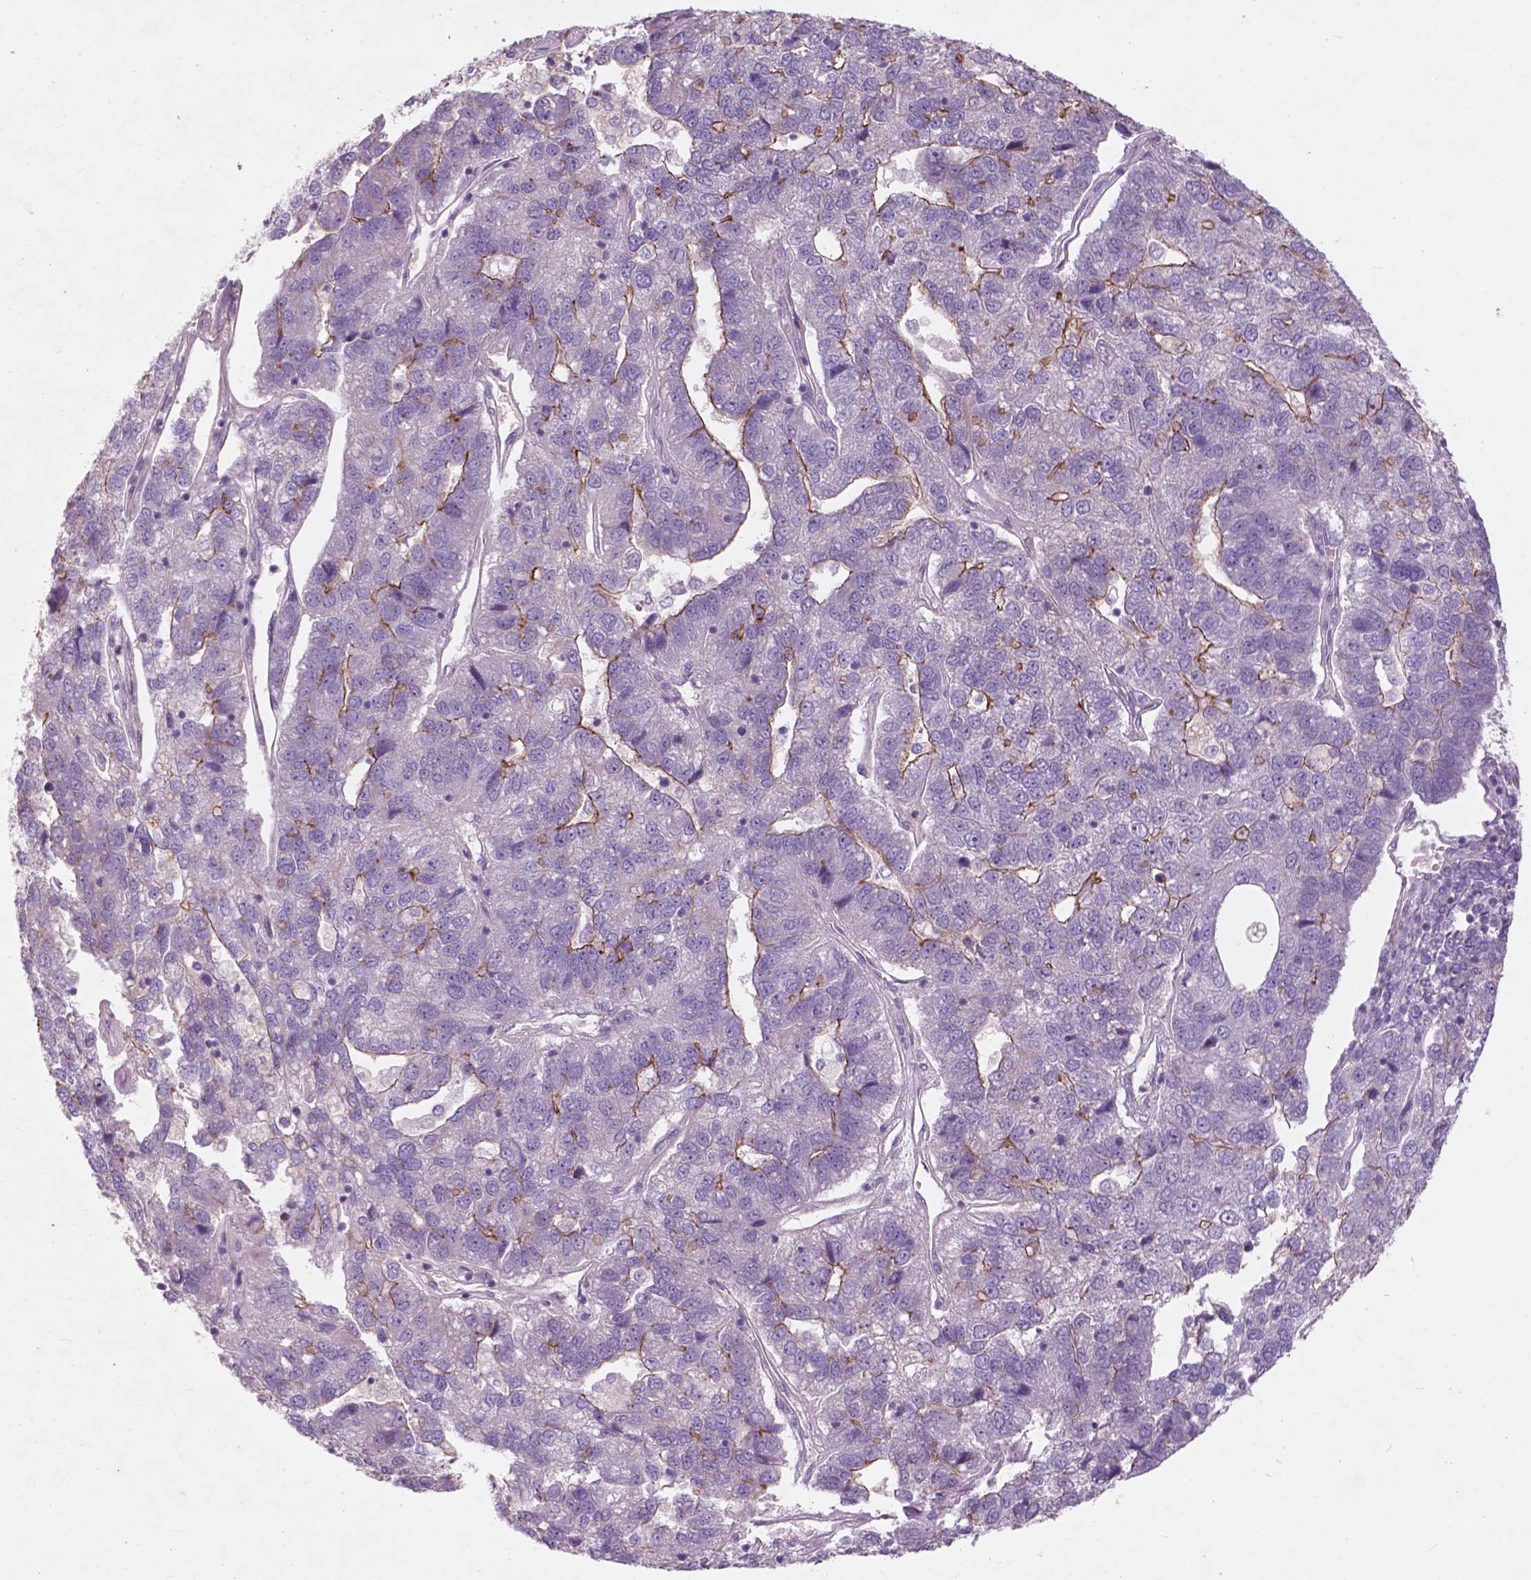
{"staining": {"intensity": "moderate", "quantity": "<25%", "location": "cytoplasmic/membranous"}, "tissue": "pancreatic cancer", "cell_type": "Tumor cells", "image_type": "cancer", "snomed": [{"axis": "morphology", "description": "Adenocarcinoma, NOS"}, {"axis": "topography", "description": "Pancreas"}], "caption": "Immunohistochemistry of pancreatic cancer exhibits low levels of moderate cytoplasmic/membranous expression in approximately <25% of tumor cells.", "gene": "RFPL4B", "patient": {"sex": "female", "age": 61}}